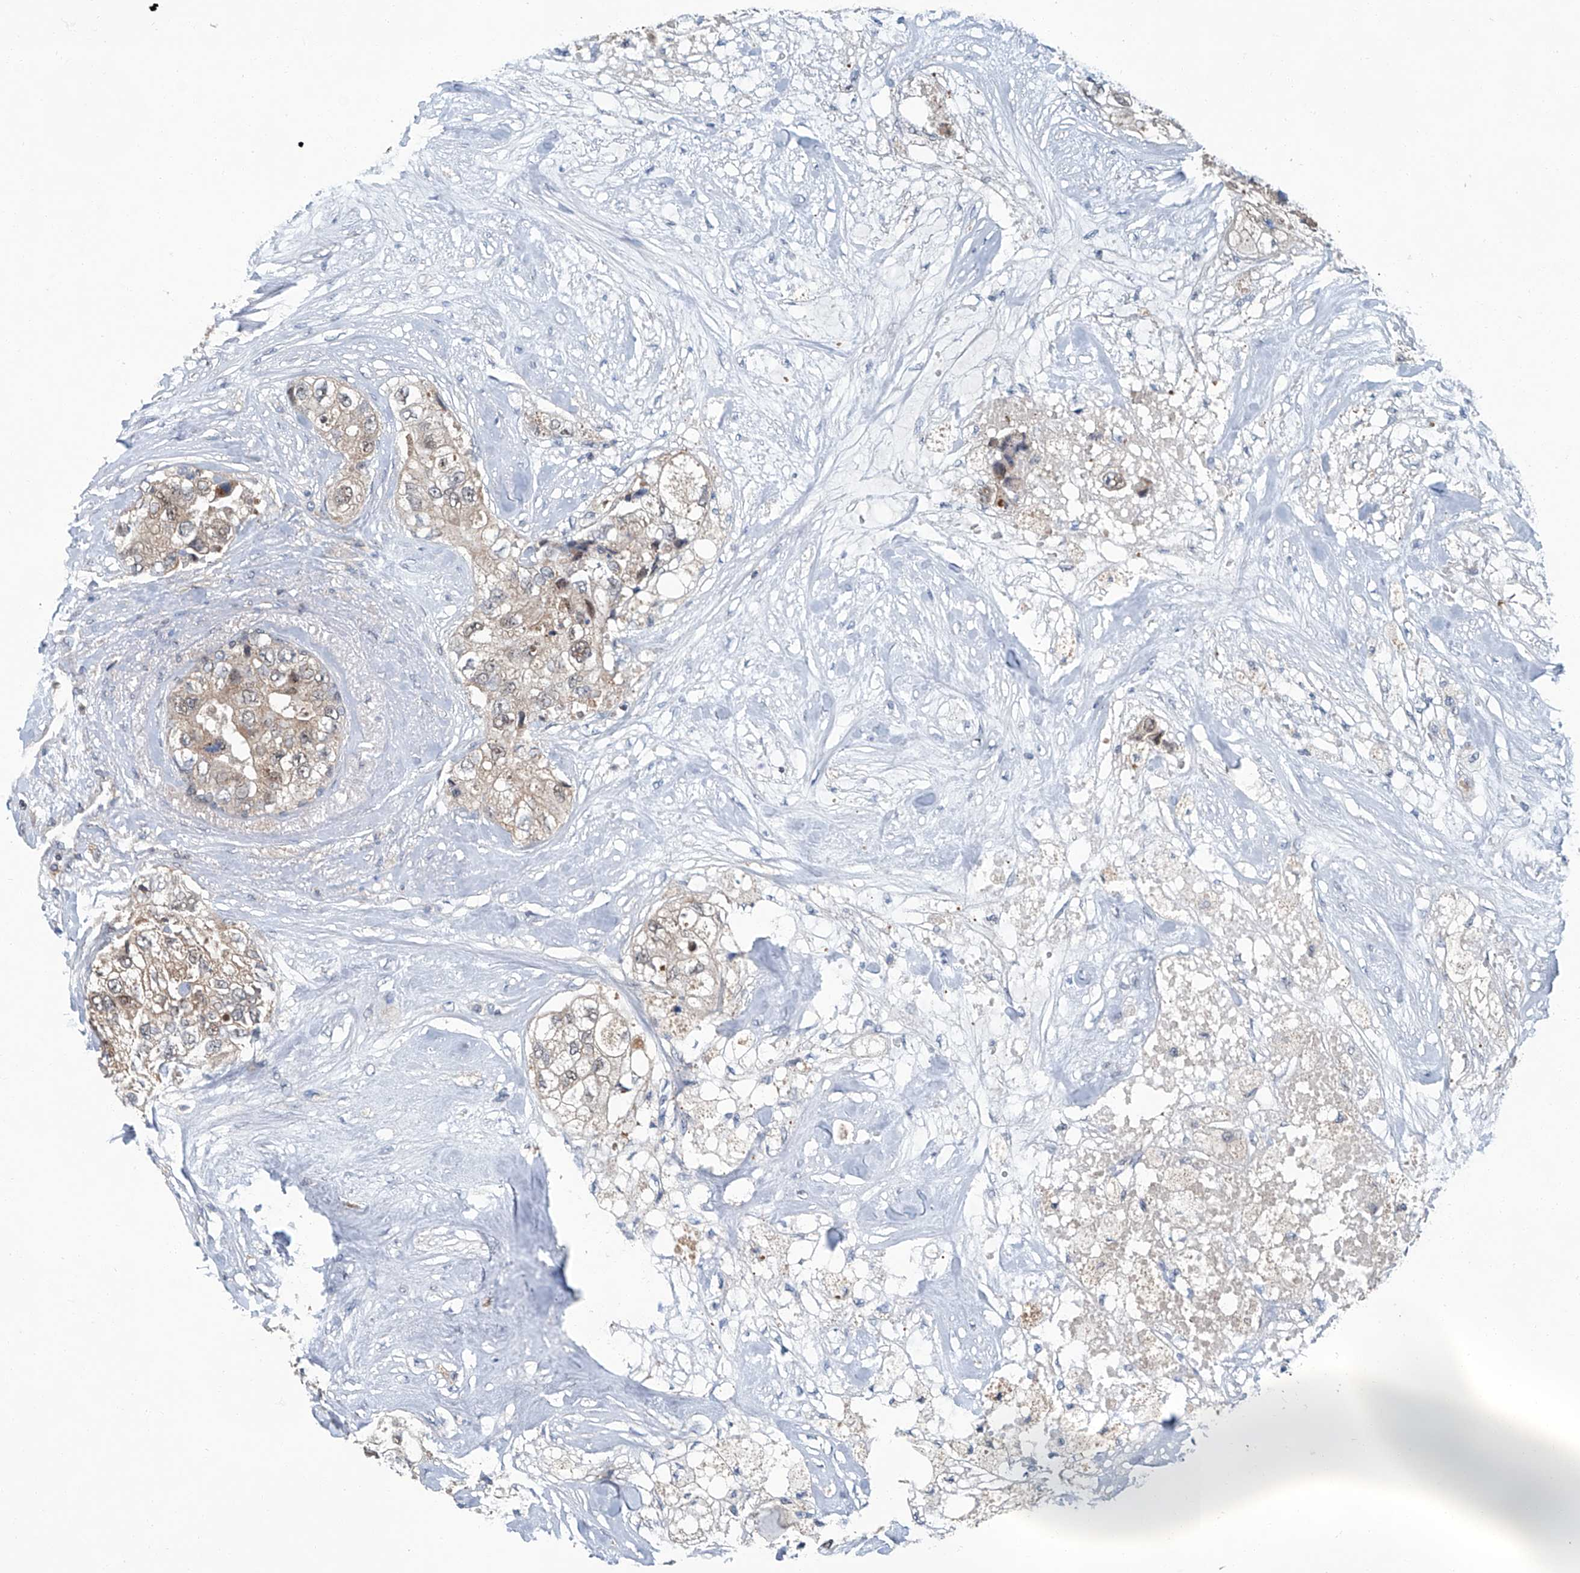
{"staining": {"intensity": "weak", "quantity": "<25%", "location": "cytoplasmic/membranous"}, "tissue": "breast cancer", "cell_type": "Tumor cells", "image_type": "cancer", "snomed": [{"axis": "morphology", "description": "Duct carcinoma"}, {"axis": "topography", "description": "Breast"}], "caption": "DAB immunohistochemical staining of human breast cancer (infiltrating ductal carcinoma) displays no significant positivity in tumor cells.", "gene": "CLK1", "patient": {"sex": "female", "age": 62}}